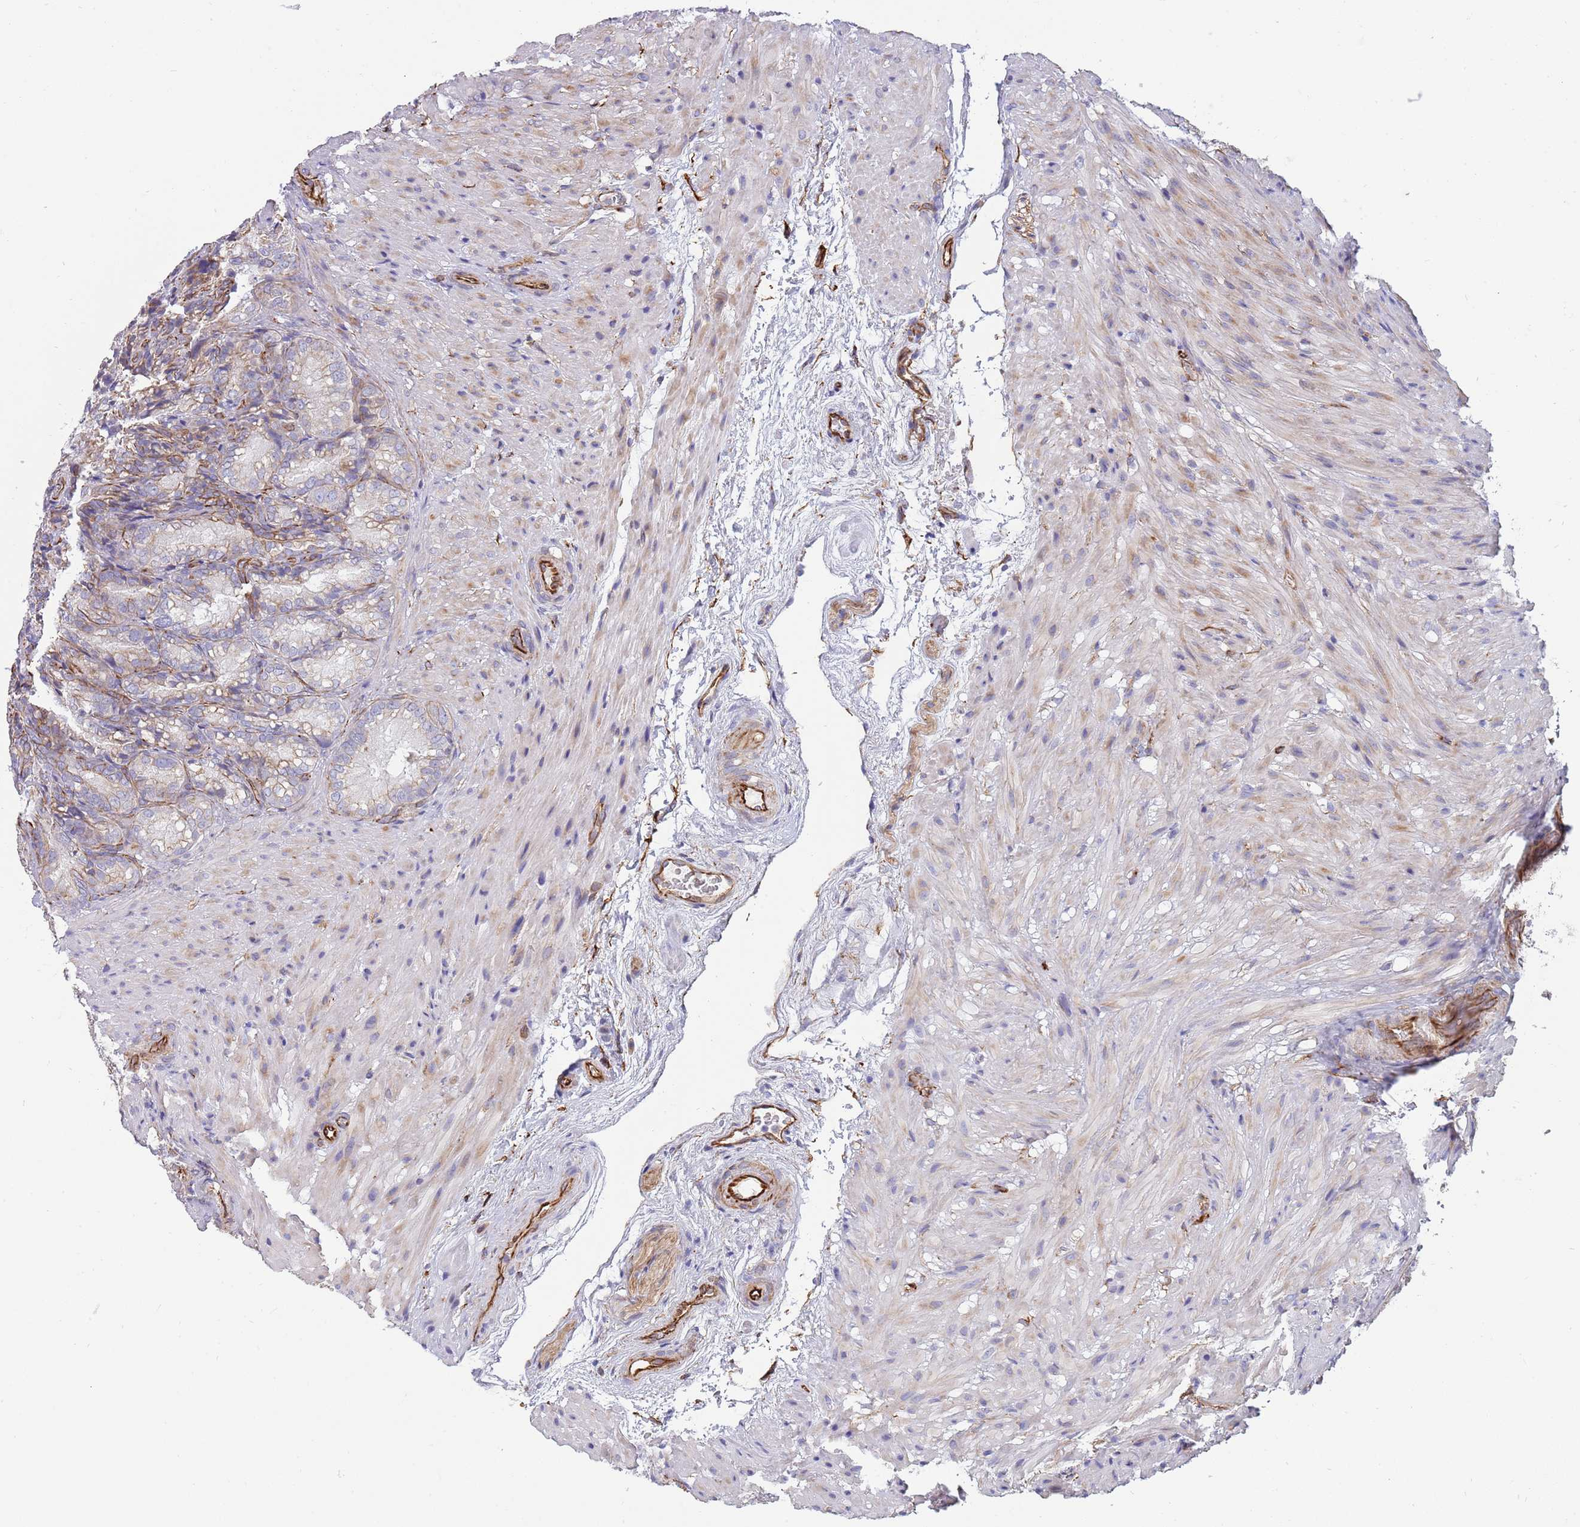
{"staining": {"intensity": "weak", "quantity": "<25%", "location": "cytoplasmic/membranous"}, "tissue": "seminal vesicle", "cell_type": "Glandular cells", "image_type": "normal", "snomed": [{"axis": "morphology", "description": "Normal tissue, NOS"}, {"axis": "topography", "description": "Seminal veicle"}], "caption": "Protein analysis of benign seminal vesicle exhibits no significant staining in glandular cells. (DAB (3,3'-diaminobenzidine) immunohistochemistry (IHC) visualized using brightfield microscopy, high magnification).", "gene": "MOGAT1", "patient": {"sex": "male", "age": 58}}